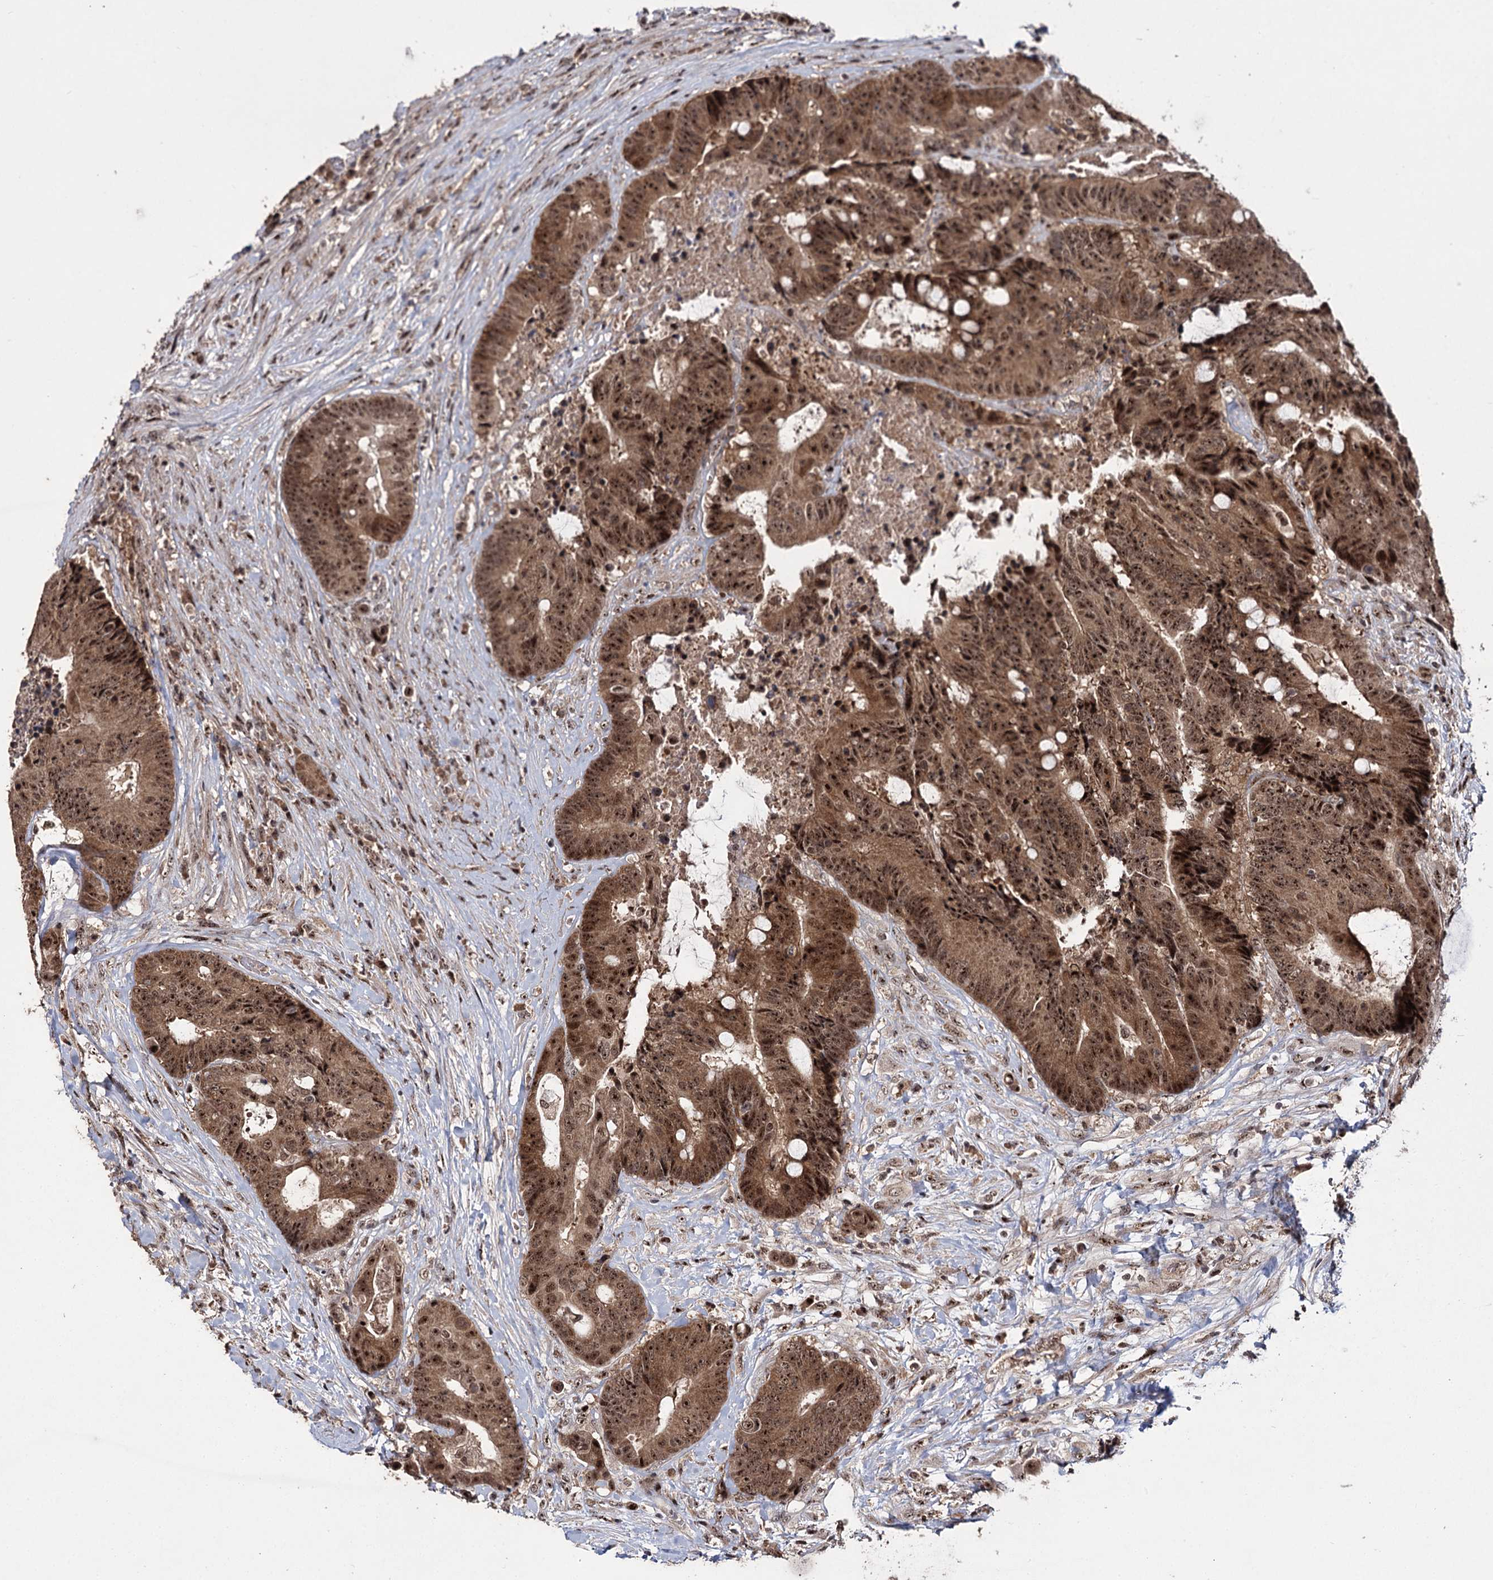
{"staining": {"intensity": "strong", "quantity": ">75%", "location": "cytoplasmic/membranous,nuclear"}, "tissue": "colorectal cancer", "cell_type": "Tumor cells", "image_type": "cancer", "snomed": [{"axis": "morphology", "description": "Adenocarcinoma, NOS"}, {"axis": "topography", "description": "Rectum"}], "caption": "IHC histopathology image of colorectal cancer (adenocarcinoma) stained for a protein (brown), which exhibits high levels of strong cytoplasmic/membranous and nuclear positivity in approximately >75% of tumor cells.", "gene": "MKNK2", "patient": {"sex": "male", "age": 69}}